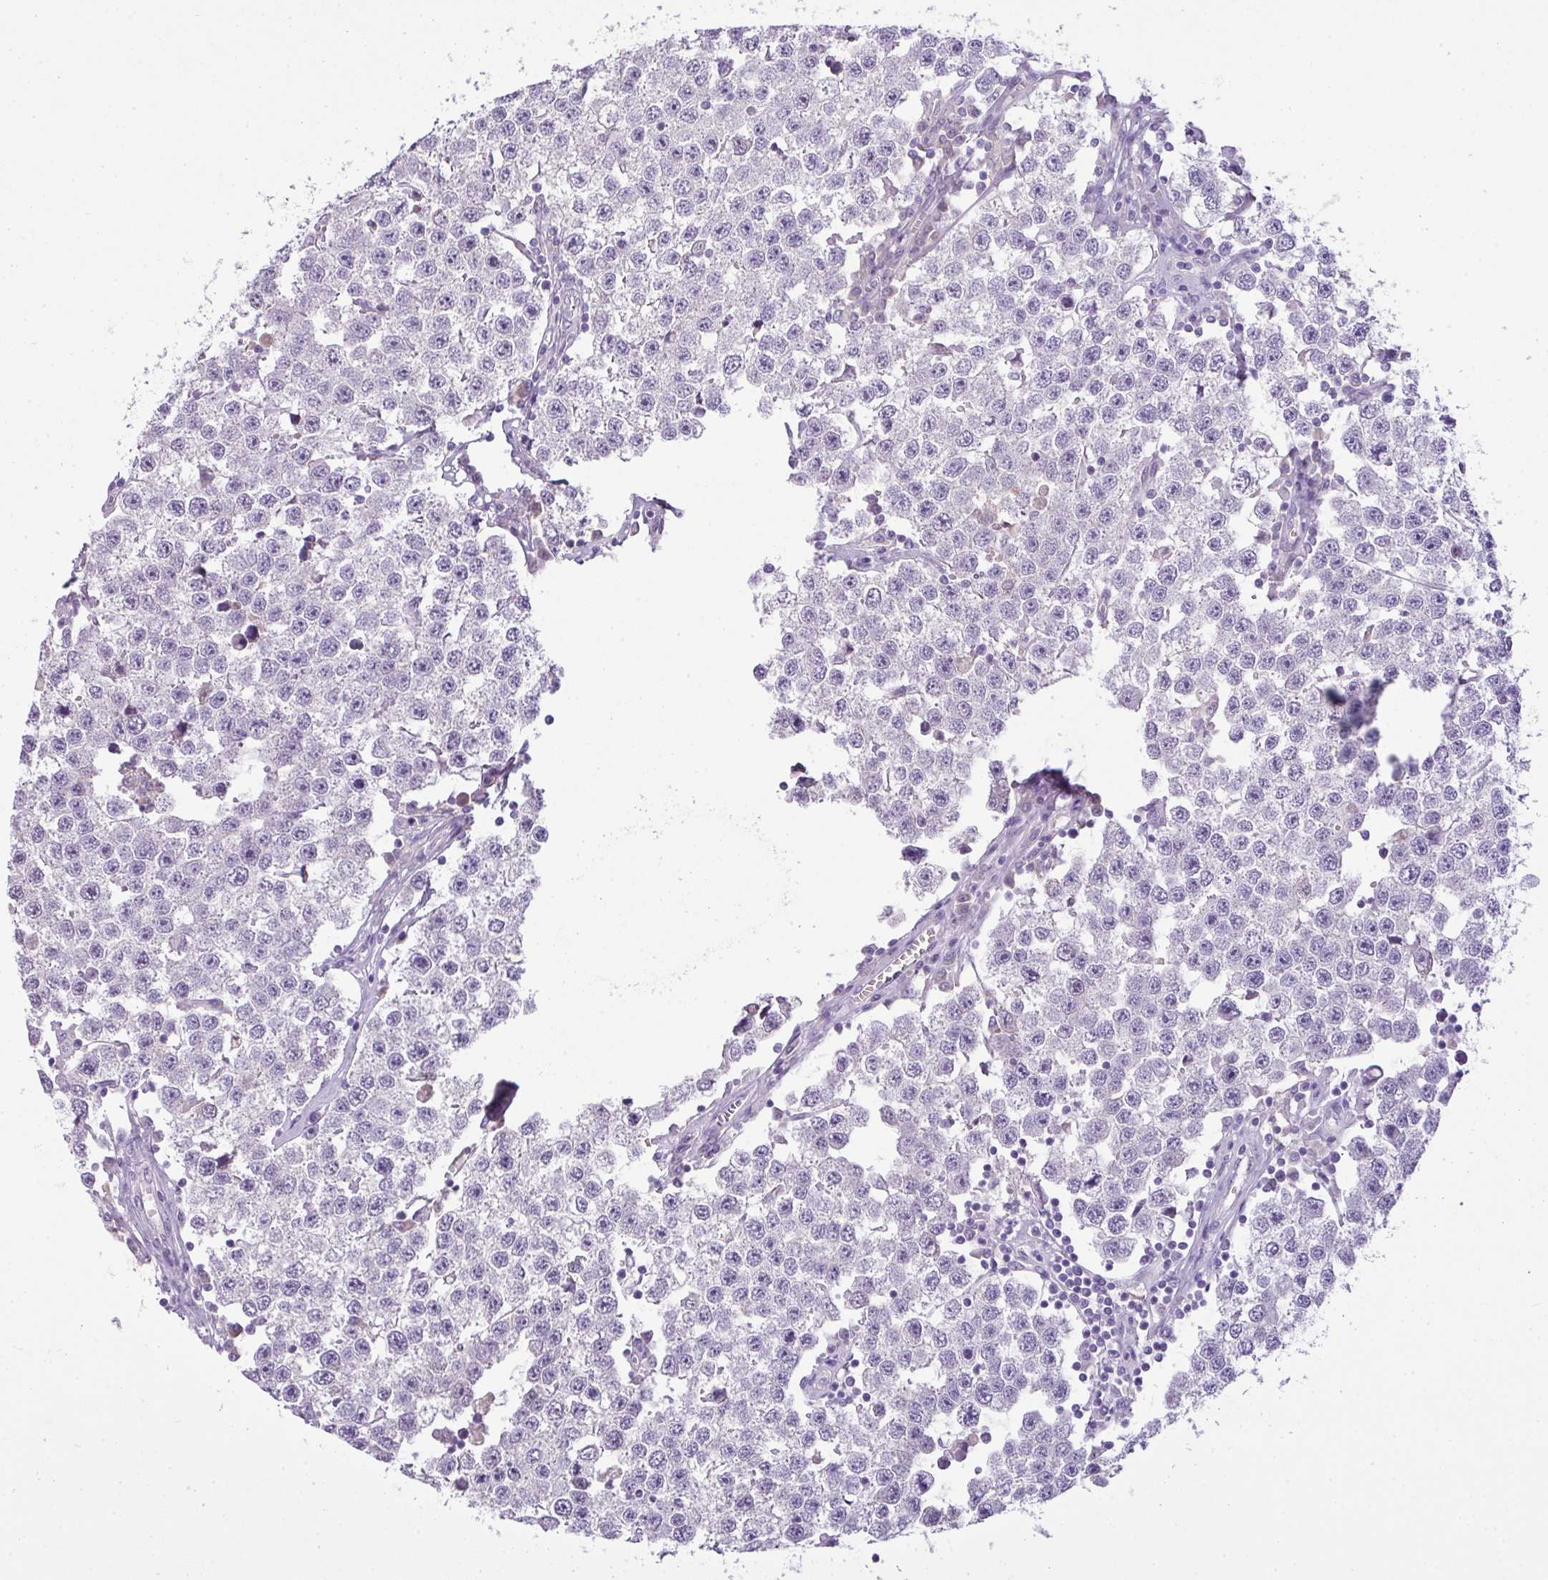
{"staining": {"intensity": "negative", "quantity": "none", "location": "none"}, "tissue": "testis cancer", "cell_type": "Tumor cells", "image_type": "cancer", "snomed": [{"axis": "morphology", "description": "Seminoma, NOS"}, {"axis": "topography", "description": "Testis"}], "caption": "Tumor cells are negative for brown protein staining in testis cancer.", "gene": "ENSG00000273748", "patient": {"sex": "male", "age": 34}}